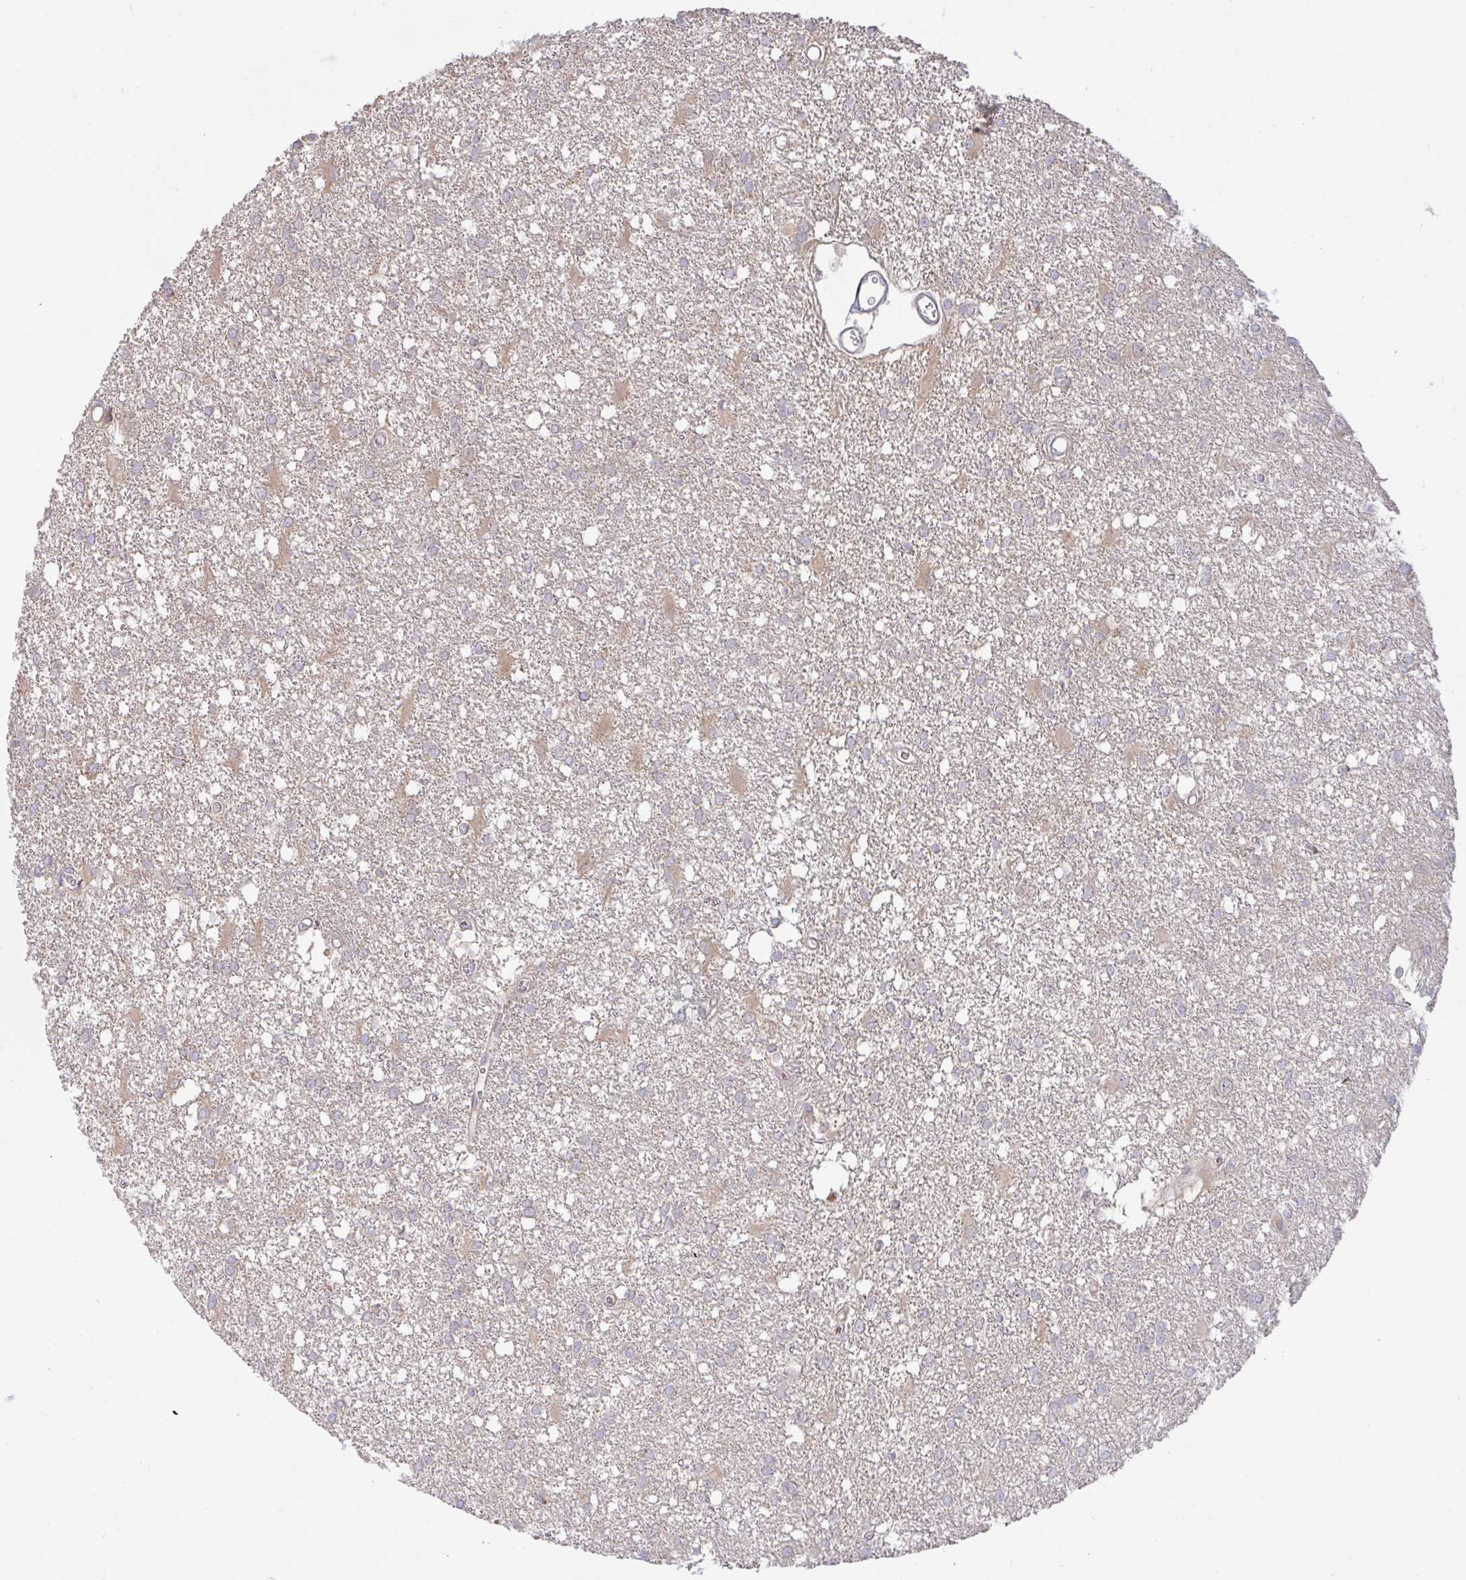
{"staining": {"intensity": "weak", "quantity": "<25%", "location": "cytoplasmic/membranous"}, "tissue": "glioma", "cell_type": "Tumor cells", "image_type": "cancer", "snomed": [{"axis": "morphology", "description": "Glioma, malignant, High grade"}, {"axis": "topography", "description": "Brain"}], "caption": "Immunohistochemical staining of human glioma demonstrates no significant staining in tumor cells.", "gene": "TMEM41A", "patient": {"sex": "male", "age": 48}}